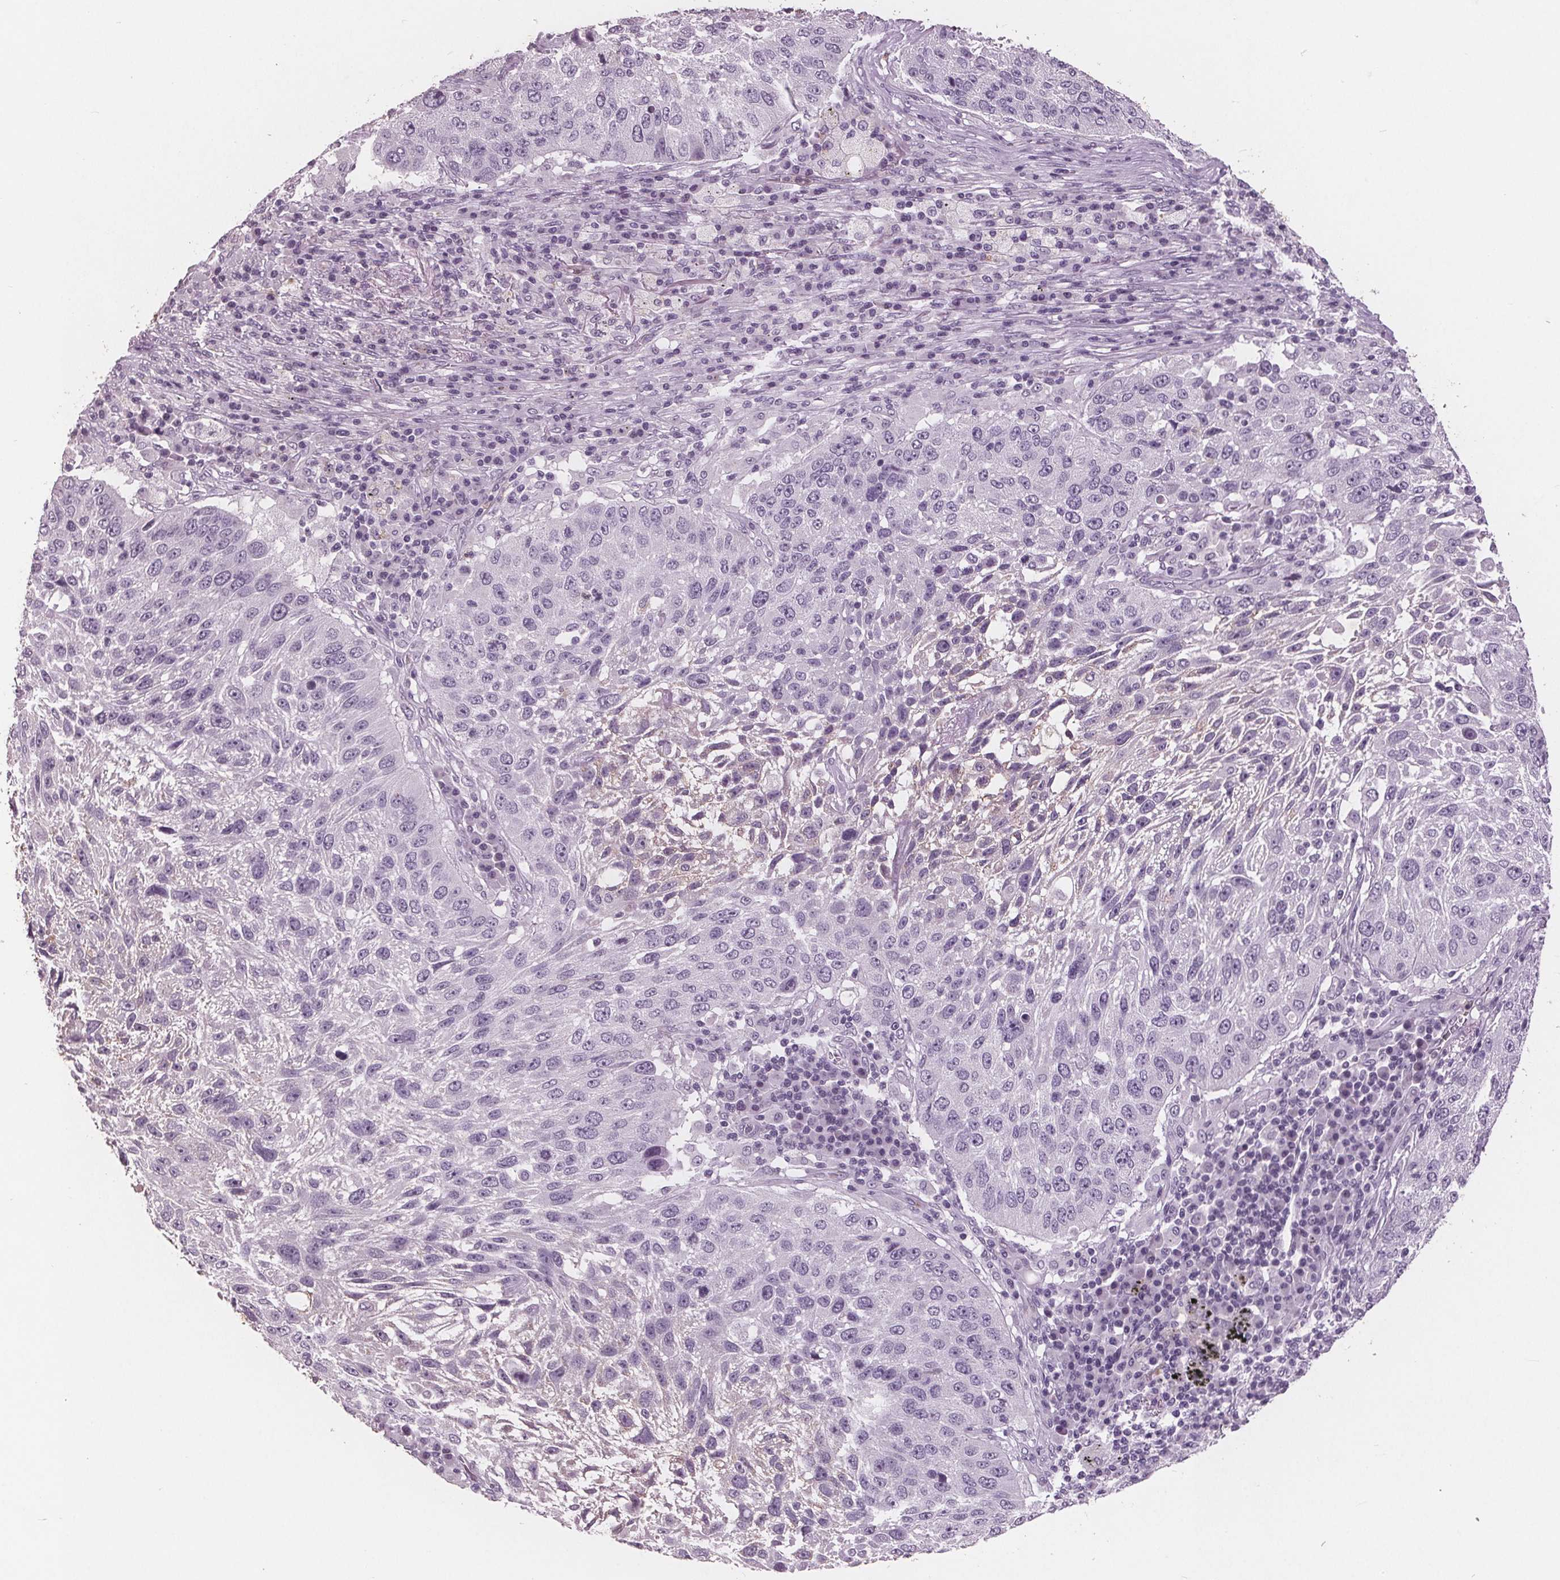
{"staining": {"intensity": "negative", "quantity": "none", "location": "none"}, "tissue": "lung cancer", "cell_type": "Tumor cells", "image_type": "cancer", "snomed": [{"axis": "morphology", "description": "Normal morphology"}, {"axis": "morphology", "description": "Squamous cell carcinoma, NOS"}, {"axis": "topography", "description": "Lymph node"}, {"axis": "topography", "description": "Lung"}], "caption": "Photomicrograph shows no significant protein expression in tumor cells of lung cancer (squamous cell carcinoma).", "gene": "PTPN14", "patient": {"sex": "male", "age": 67}}